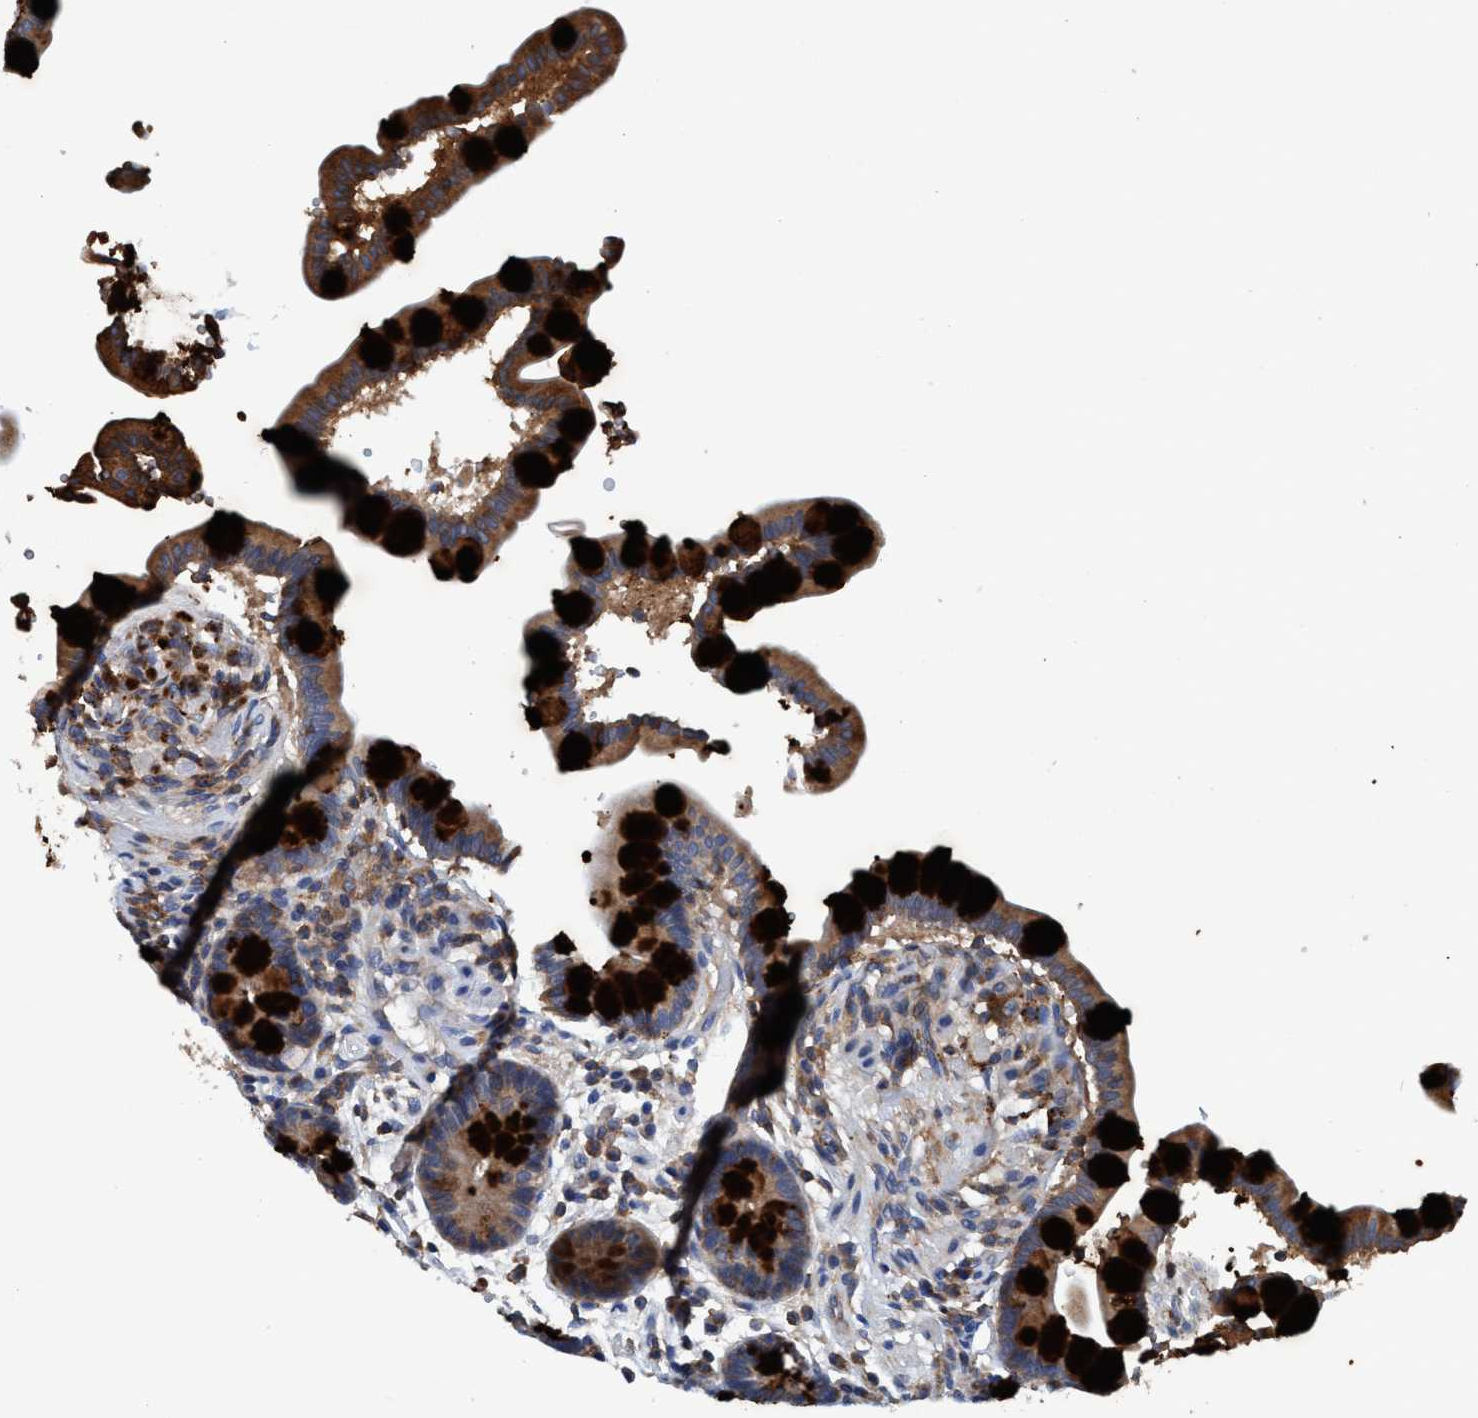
{"staining": {"intensity": "negative", "quantity": "none", "location": "none"}, "tissue": "colon", "cell_type": "Endothelial cells", "image_type": "normal", "snomed": [{"axis": "morphology", "description": "Normal tissue, NOS"}, {"axis": "topography", "description": "Colon"}], "caption": "IHC histopathology image of benign colon stained for a protein (brown), which reveals no expression in endothelial cells. The staining was performed using DAB to visualize the protein expression in brown, while the nuclei were stained in blue with hematoxylin (Magnification: 20x).", "gene": "ENDOG", "patient": {"sex": "male", "age": 73}}